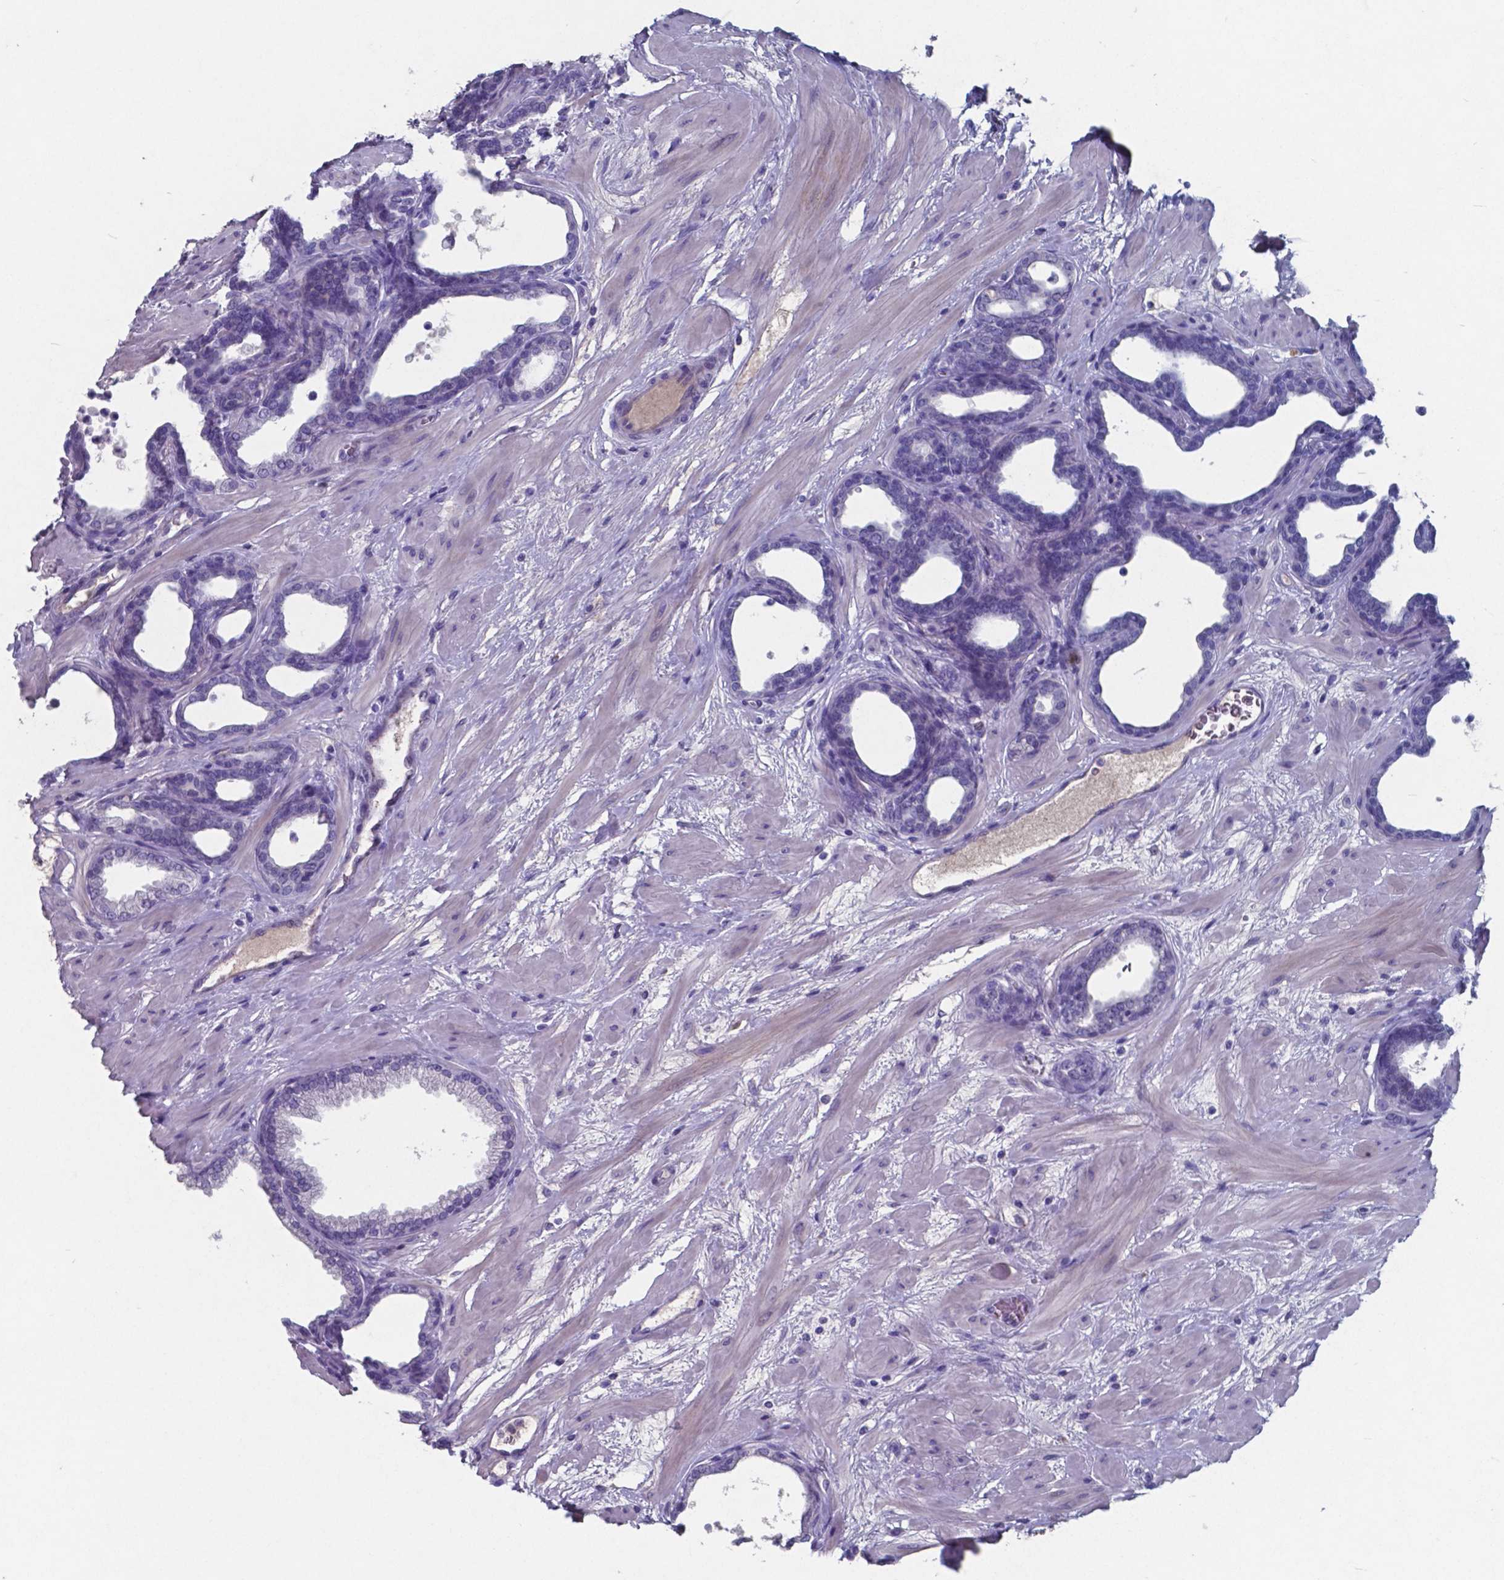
{"staining": {"intensity": "negative", "quantity": "none", "location": "none"}, "tissue": "prostate", "cell_type": "Glandular cells", "image_type": "normal", "snomed": [{"axis": "morphology", "description": "Normal tissue, NOS"}, {"axis": "topography", "description": "Prostate"}], "caption": "DAB (3,3'-diaminobenzidine) immunohistochemical staining of benign human prostate displays no significant expression in glandular cells.", "gene": "TTR", "patient": {"sex": "male", "age": 37}}